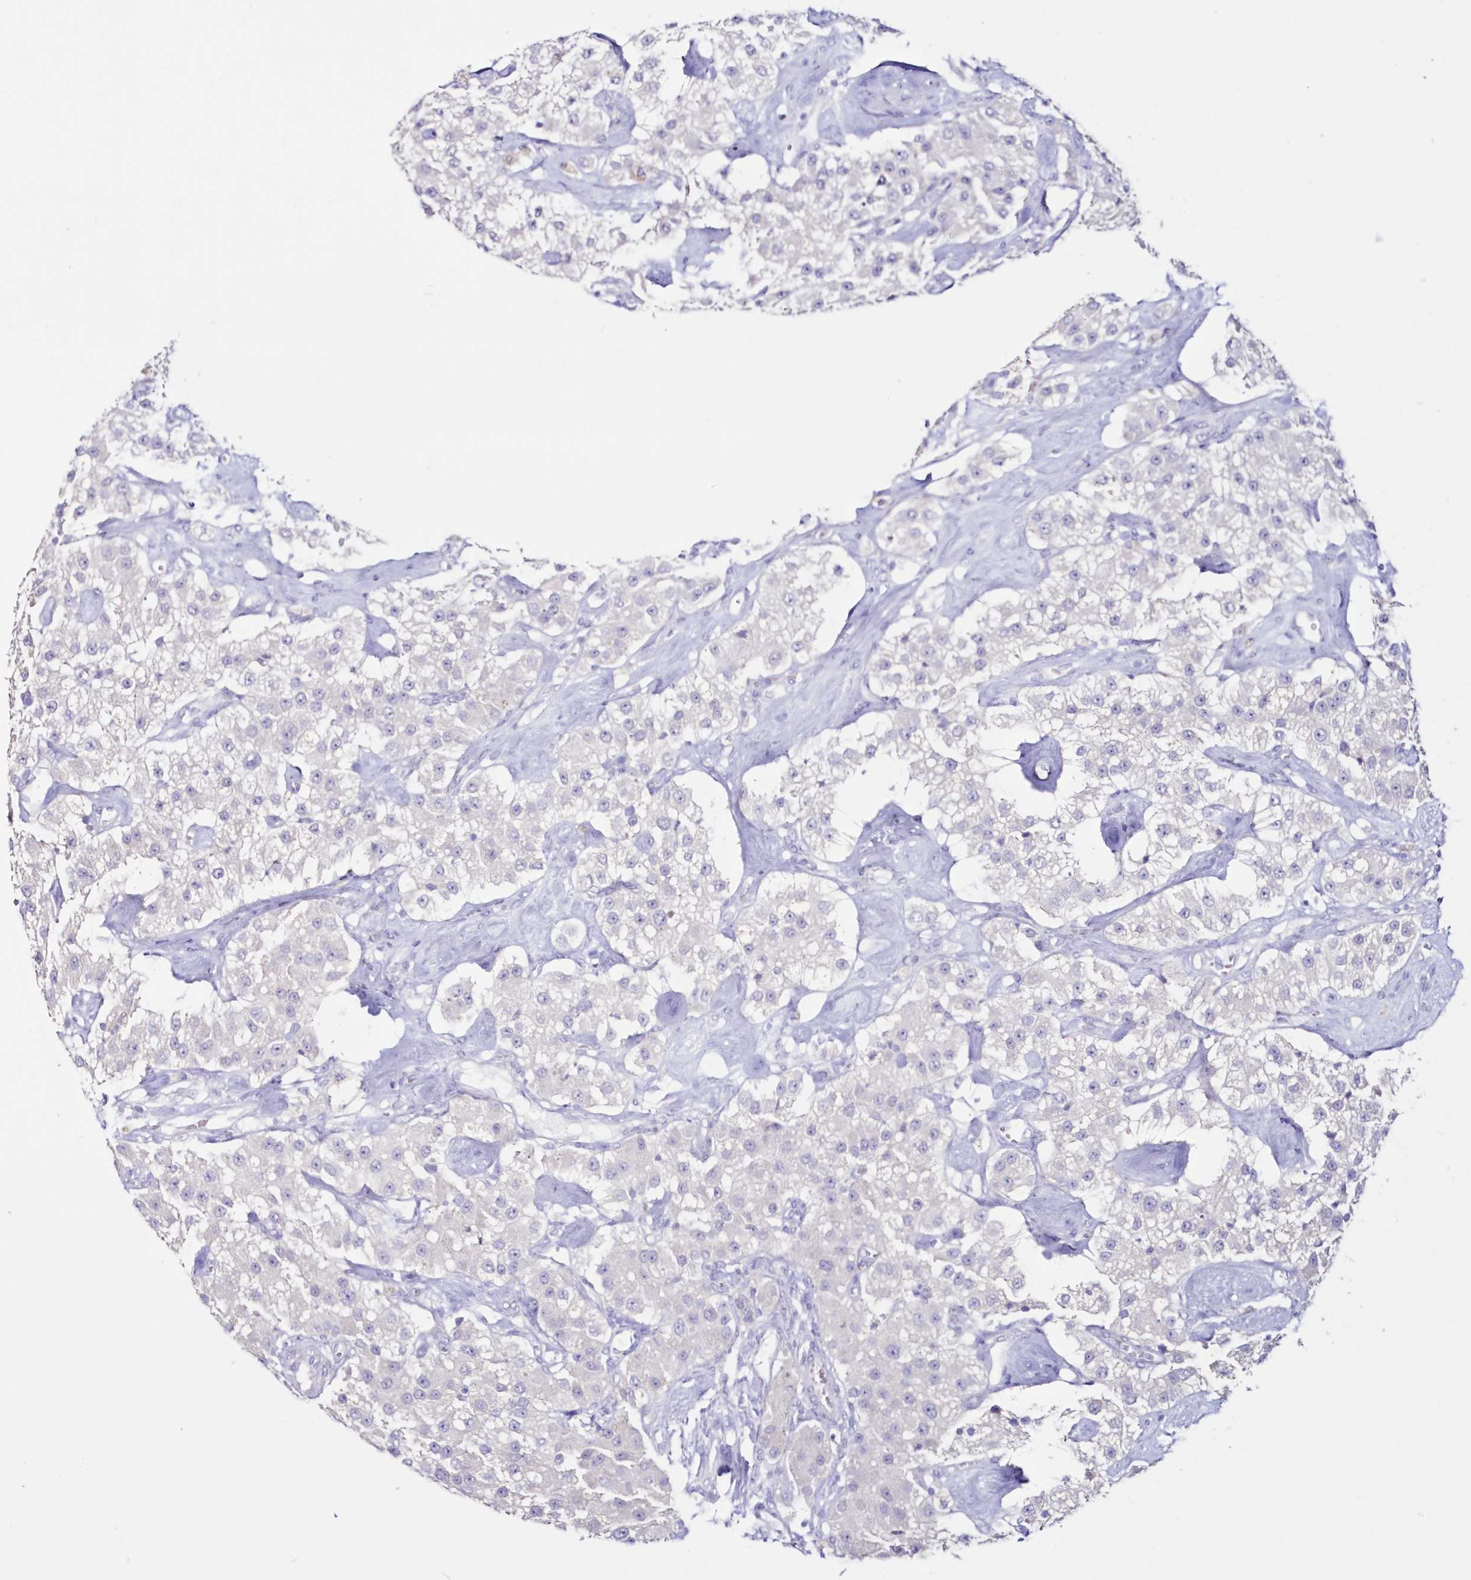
{"staining": {"intensity": "negative", "quantity": "none", "location": "none"}, "tissue": "carcinoid", "cell_type": "Tumor cells", "image_type": "cancer", "snomed": [{"axis": "morphology", "description": "Carcinoid, malignant, NOS"}, {"axis": "topography", "description": "Pancreas"}], "caption": "Carcinoid (malignant) stained for a protein using immunohistochemistry (IHC) demonstrates no staining tumor cells.", "gene": "CYP3A4", "patient": {"sex": "male", "age": 41}}